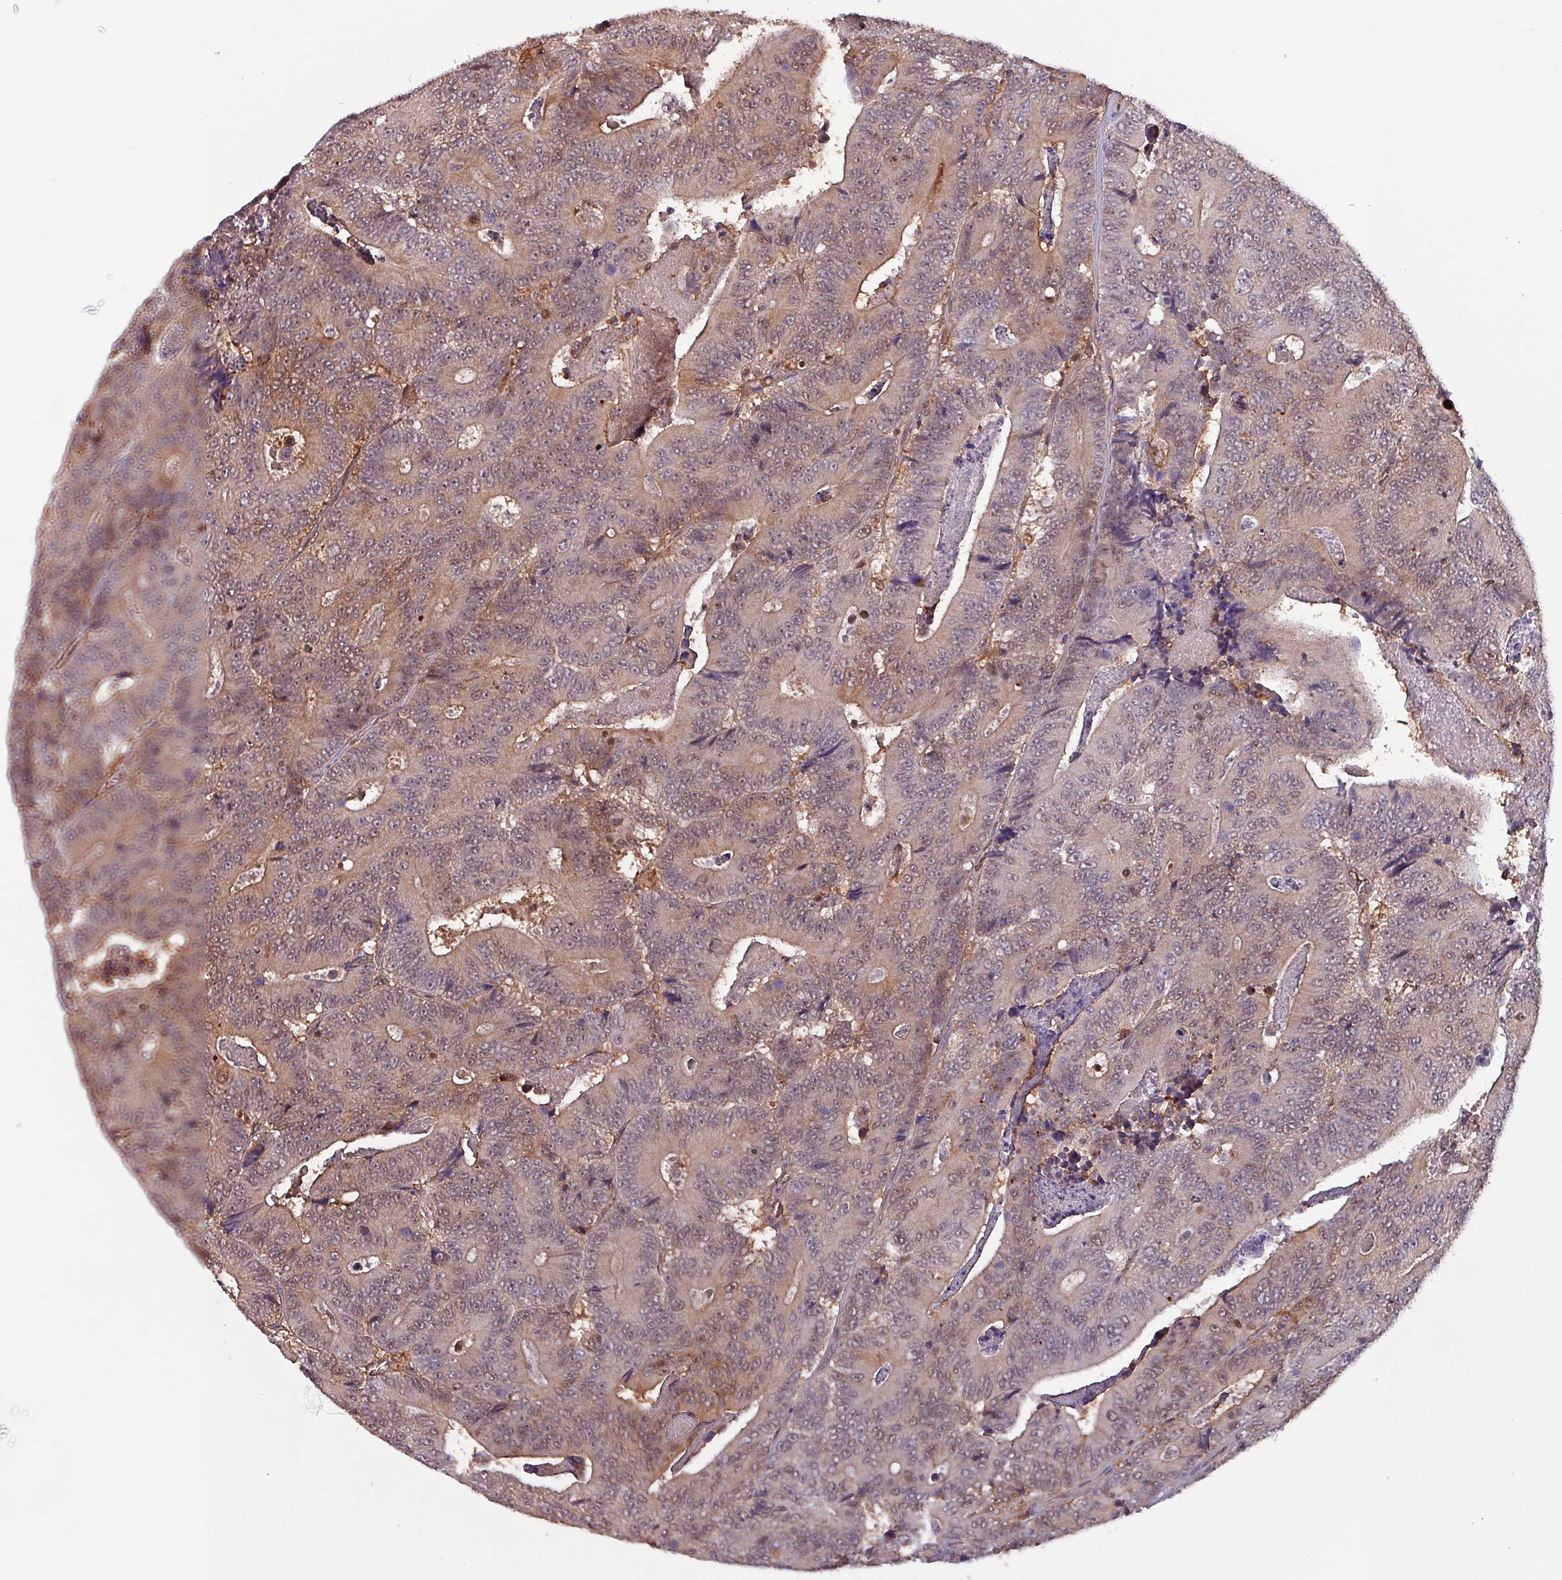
{"staining": {"intensity": "moderate", "quantity": "25%-75%", "location": "cytoplasmic/membranous,nuclear"}, "tissue": "colorectal cancer", "cell_type": "Tumor cells", "image_type": "cancer", "snomed": [{"axis": "morphology", "description": "Adenocarcinoma, NOS"}, {"axis": "topography", "description": "Colon"}], "caption": "IHC (DAB) staining of colorectal cancer (adenocarcinoma) reveals moderate cytoplasmic/membranous and nuclear protein expression in about 25%-75% of tumor cells.", "gene": "PSMB8", "patient": {"sex": "male", "age": 83}}